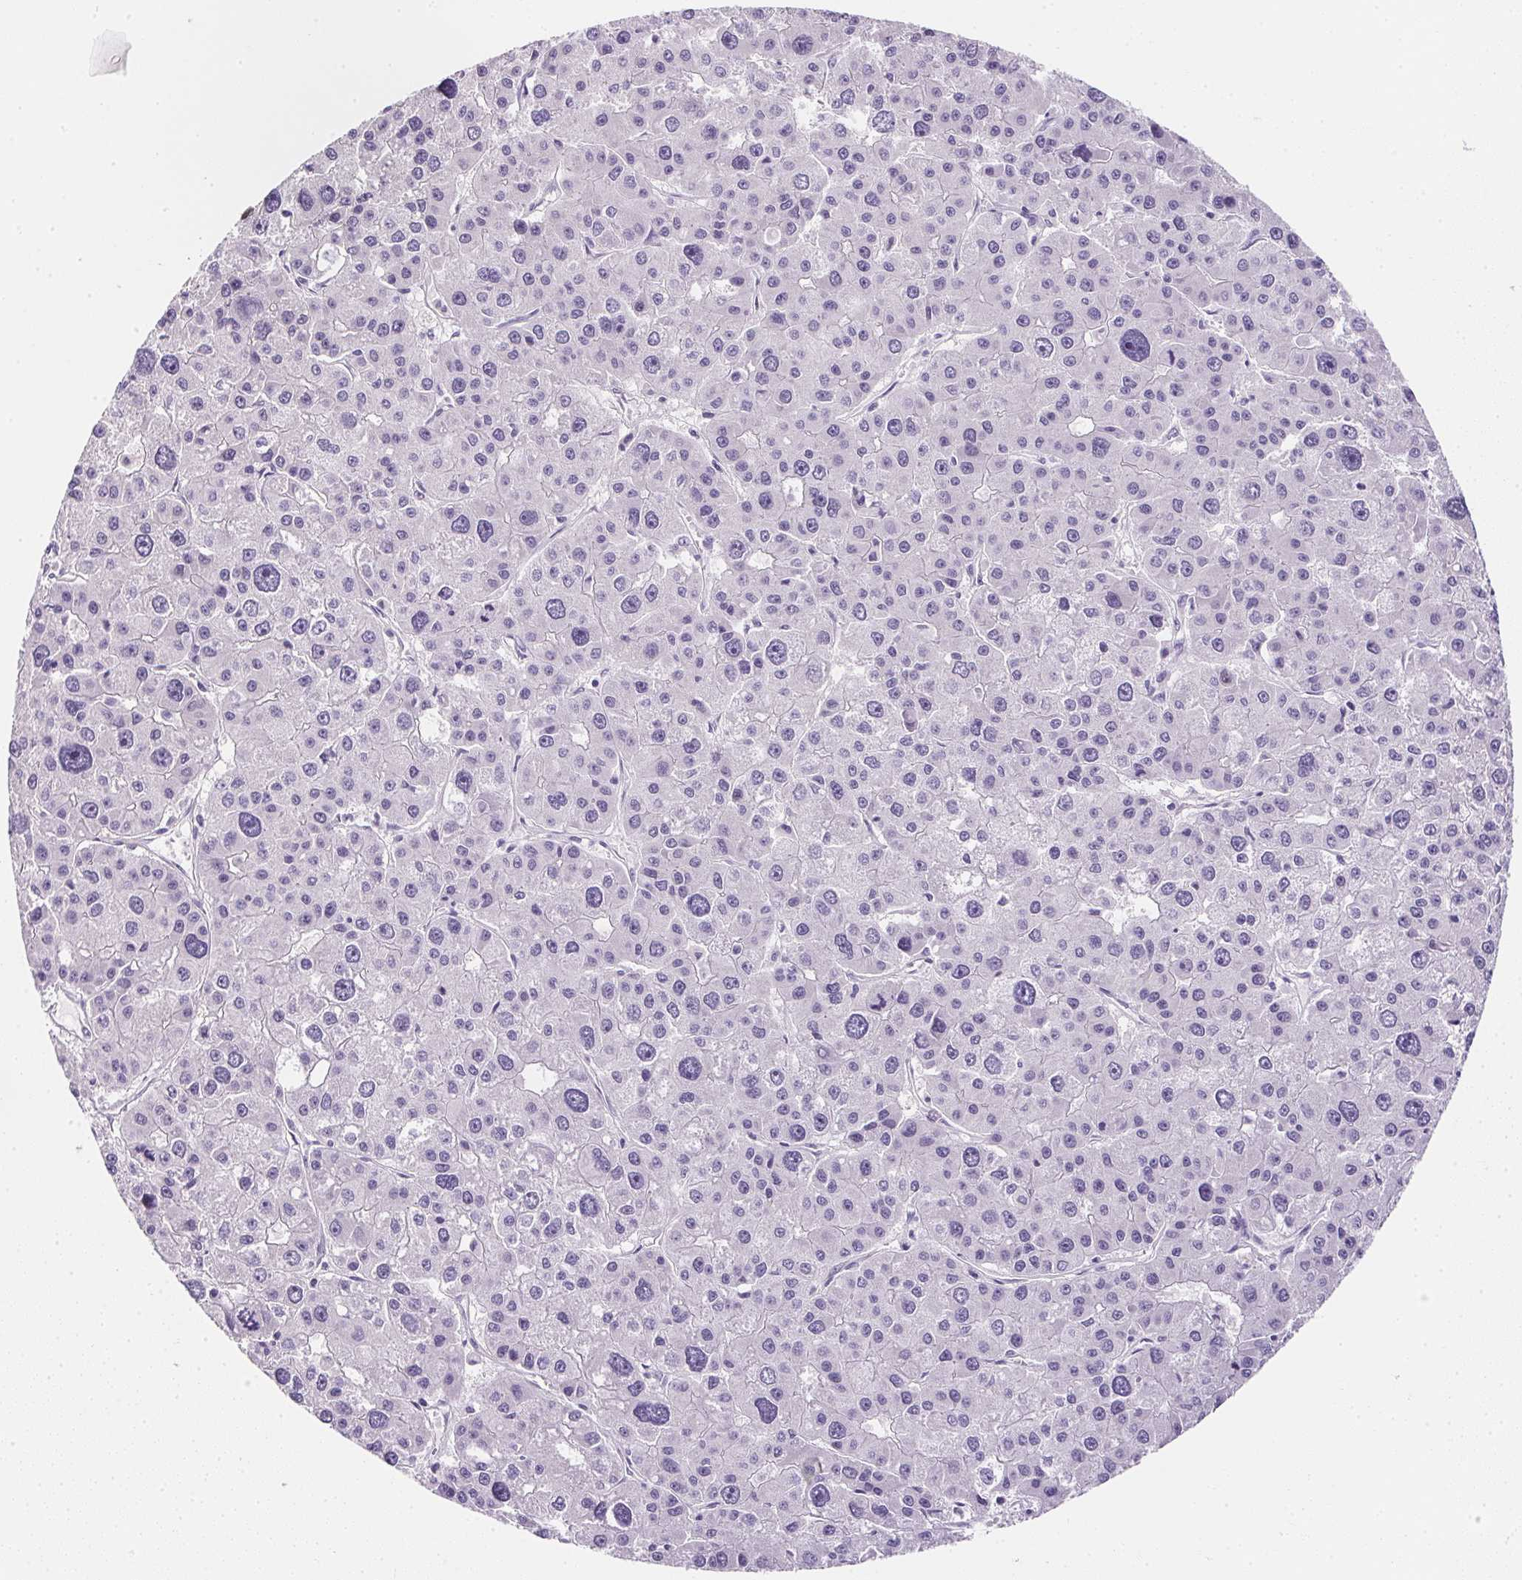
{"staining": {"intensity": "negative", "quantity": "none", "location": "none"}, "tissue": "liver cancer", "cell_type": "Tumor cells", "image_type": "cancer", "snomed": [{"axis": "morphology", "description": "Carcinoma, Hepatocellular, NOS"}, {"axis": "topography", "description": "Liver"}], "caption": "IHC of human liver cancer (hepatocellular carcinoma) exhibits no positivity in tumor cells.", "gene": "AQP5", "patient": {"sex": "male", "age": 73}}